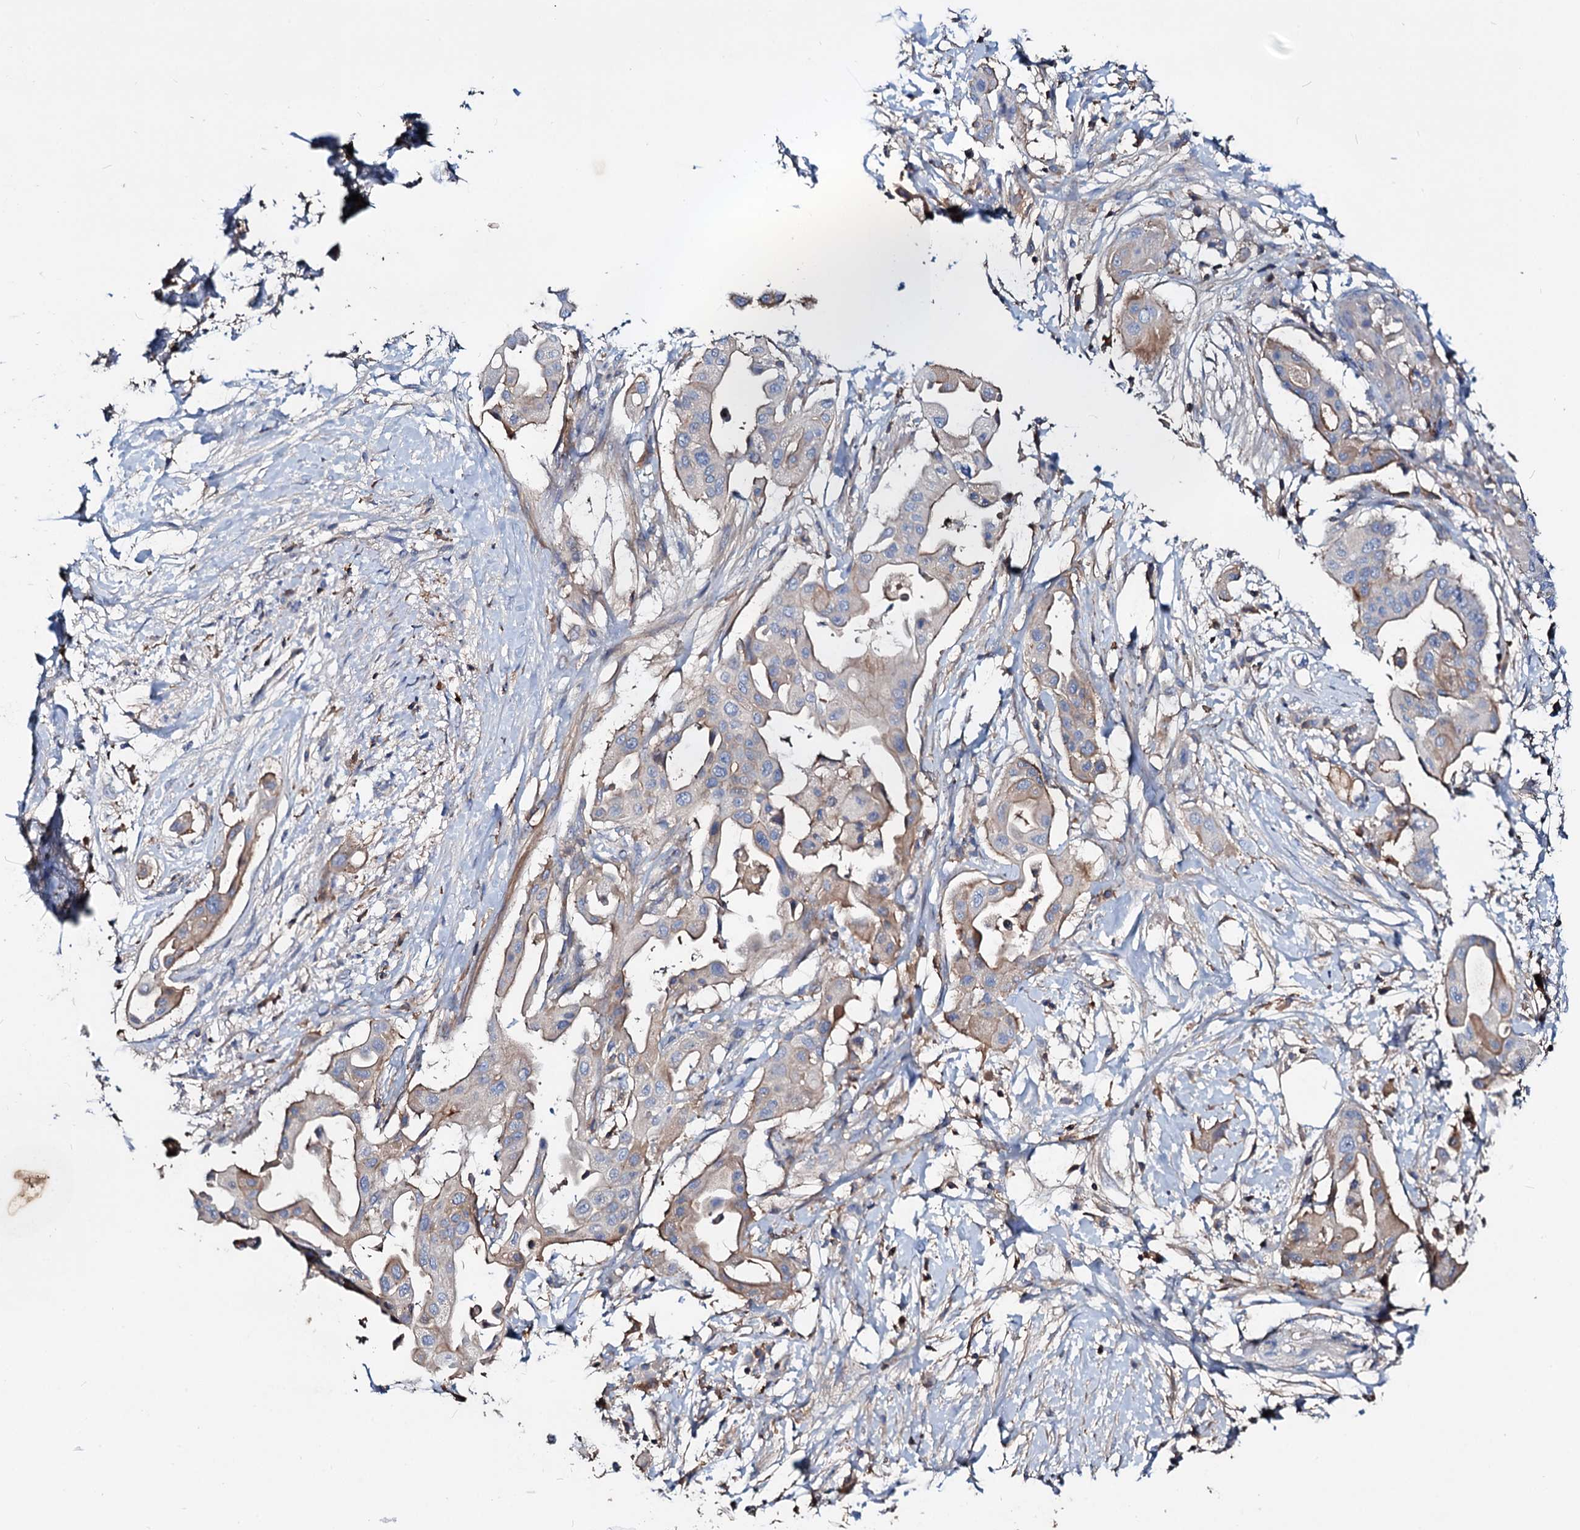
{"staining": {"intensity": "weak", "quantity": "25%-75%", "location": "cytoplasmic/membranous"}, "tissue": "pancreatic cancer", "cell_type": "Tumor cells", "image_type": "cancer", "snomed": [{"axis": "morphology", "description": "Adenocarcinoma, NOS"}, {"axis": "topography", "description": "Pancreas"}], "caption": "Pancreatic cancer tissue reveals weak cytoplasmic/membranous positivity in about 25%-75% of tumor cells, visualized by immunohistochemistry.", "gene": "ACY3", "patient": {"sex": "male", "age": 68}}